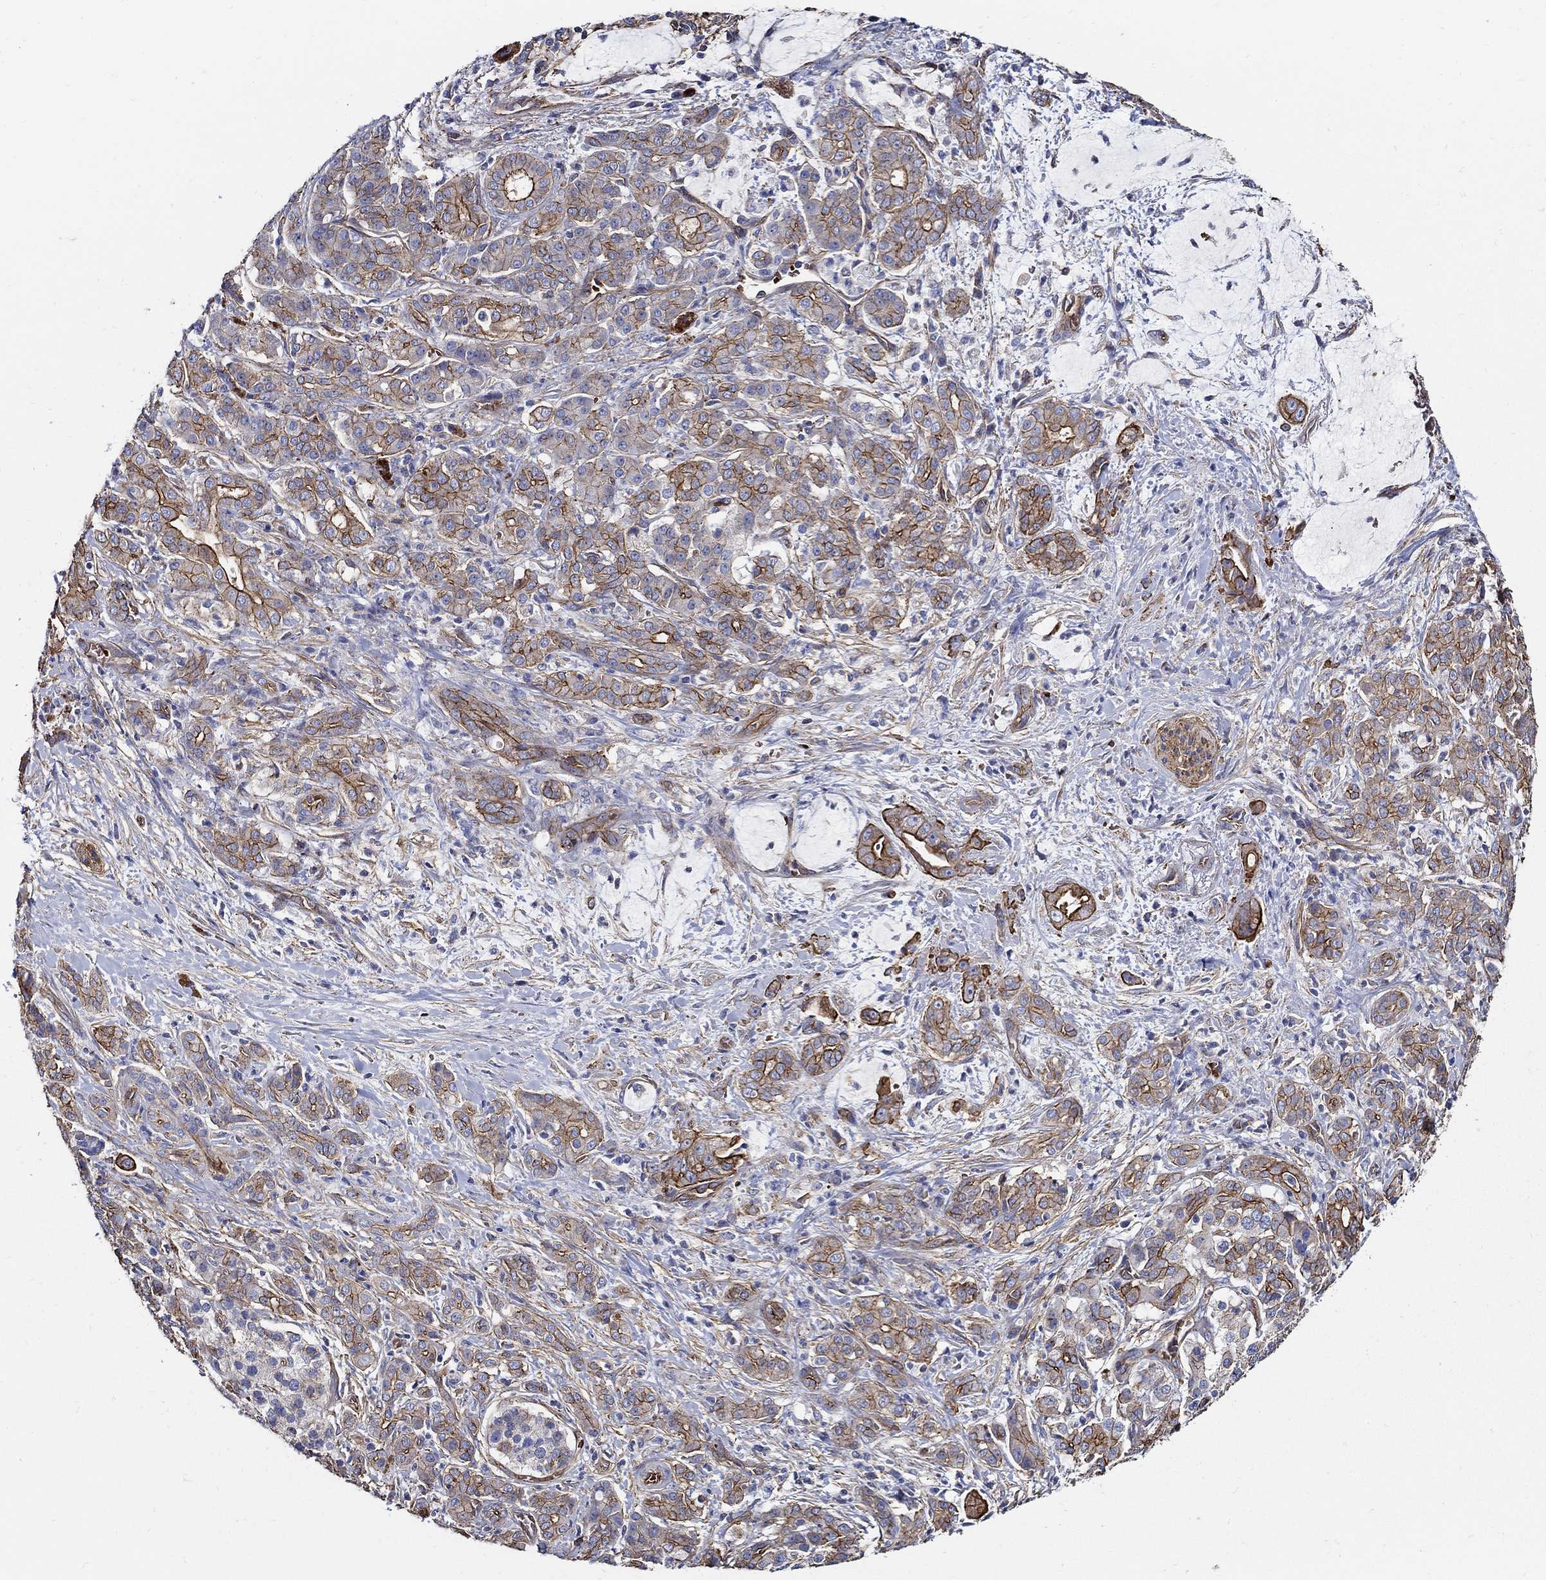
{"staining": {"intensity": "strong", "quantity": ">75%", "location": "cytoplasmic/membranous"}, "tissue": "pancreatic cancer", "cell_type": "Tumor cells", "image_type": "cancer", "snomed": [{"axis": "morphology", "description": "Normal tissue, NOS"}, {"axis": "morphology", "description": "Inflammation, NOS"}, {"axis": "morphology", "description": "Adenocarcinoma, NOS"}, {"axis": "topography", "description": "Pancreas"}], "caption": "A micrograph of pancreatic adenocarcinoma stained for a protein shows strong cytoplasmic/membranous brown staining in tumor cells.", "gene": "APBB3", "patient": {"sex": "male", "age": 57}}